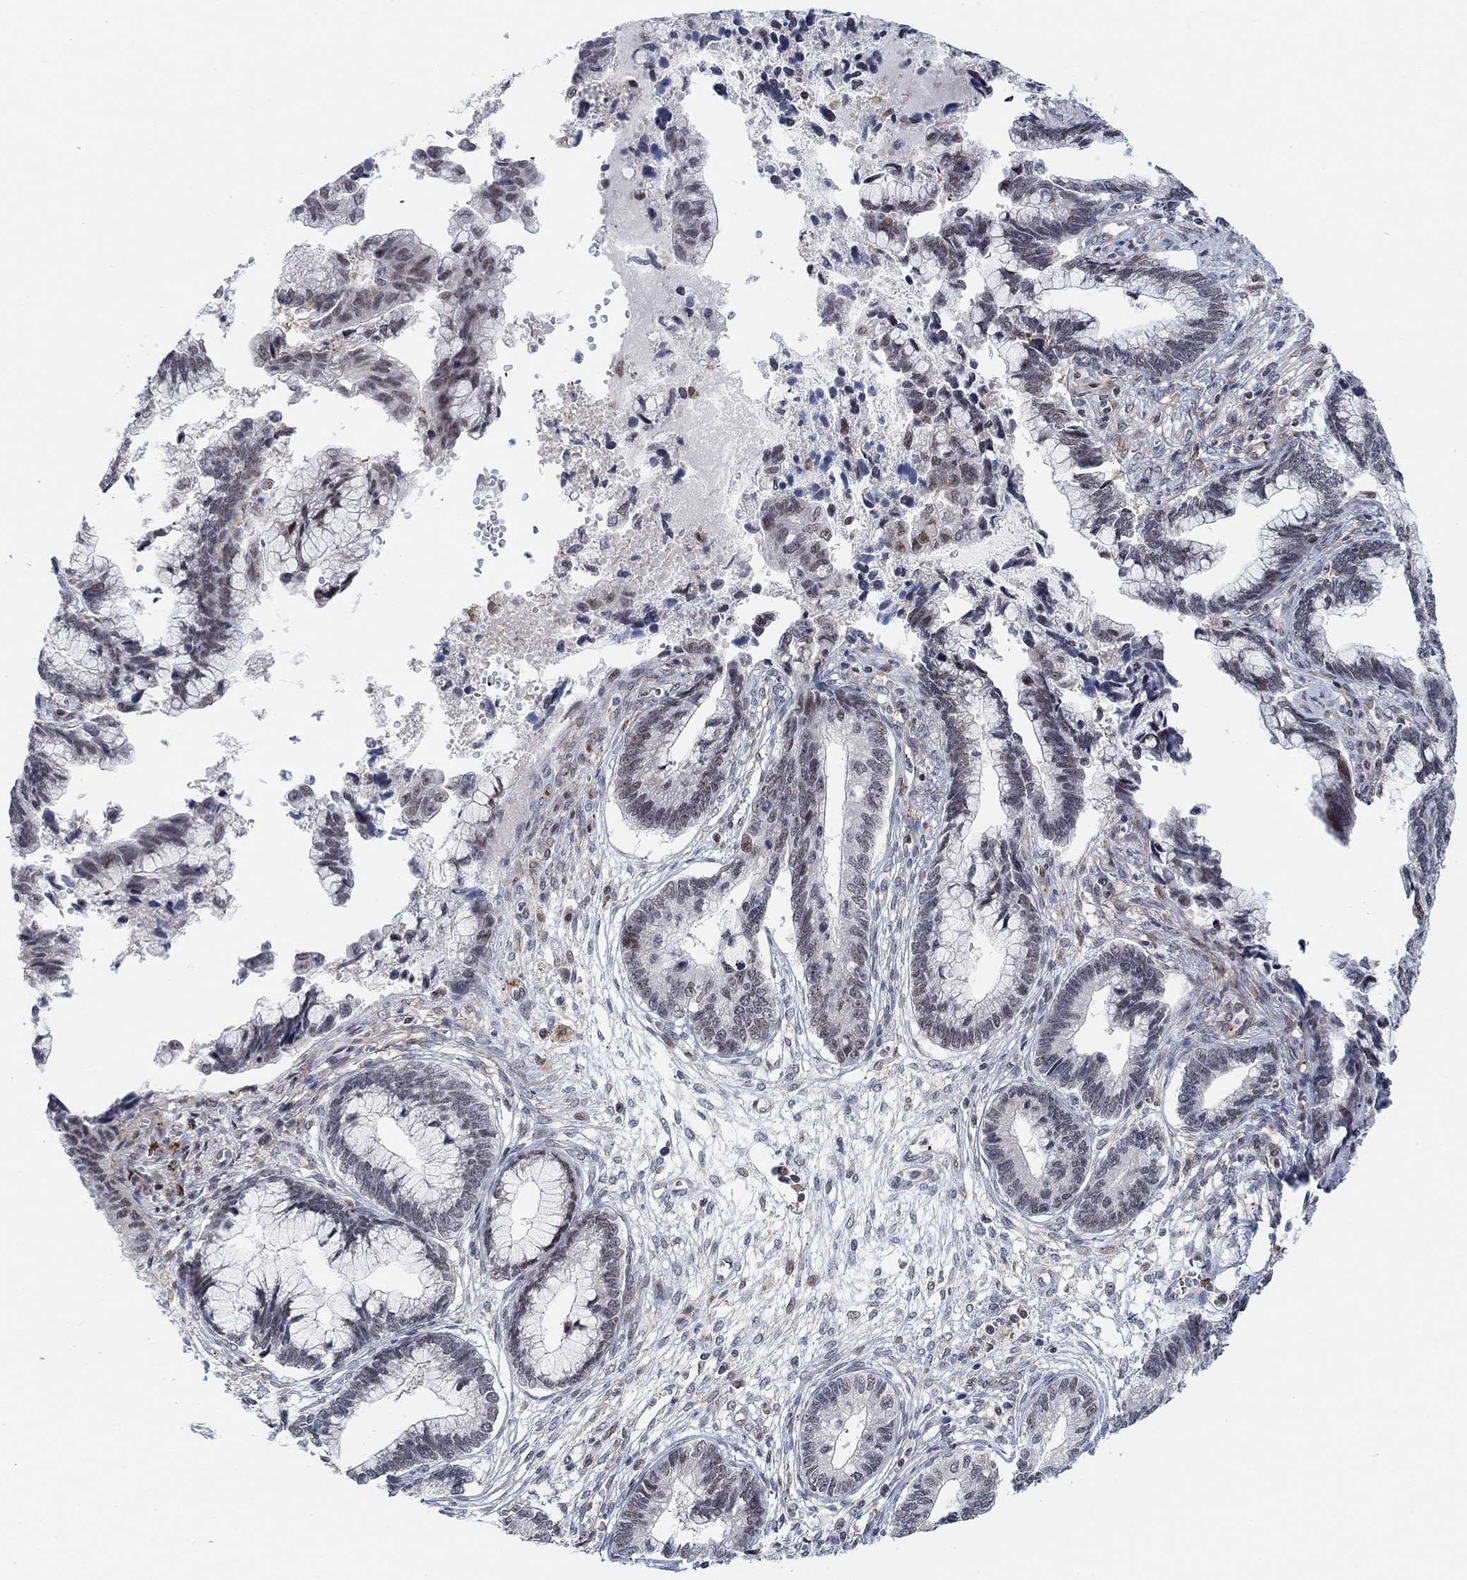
{"staining": {"intensity": "moderate", "quantity": "<25%", "location": "nuclear"}, "tissue": "cervical cancer", "cell_type": "Tumor cells", "image_type": "cancer", "snomed": [{"axis": "morphology", "description": "Adenocarcinoma, NOS"}, {"axis": "topography", "description": "Cervix"}], "caption": "Immunohistochemistry (IHC) (DAB) staining of cervical cancer exhibits moderate nuclear protein positivity in approximately <25% of tumor cells. The protein is shown in brown color, while the nuclei are stained blue.", "gene": "PWWP2B", "patient": {"sex": "female", "age": 44}}